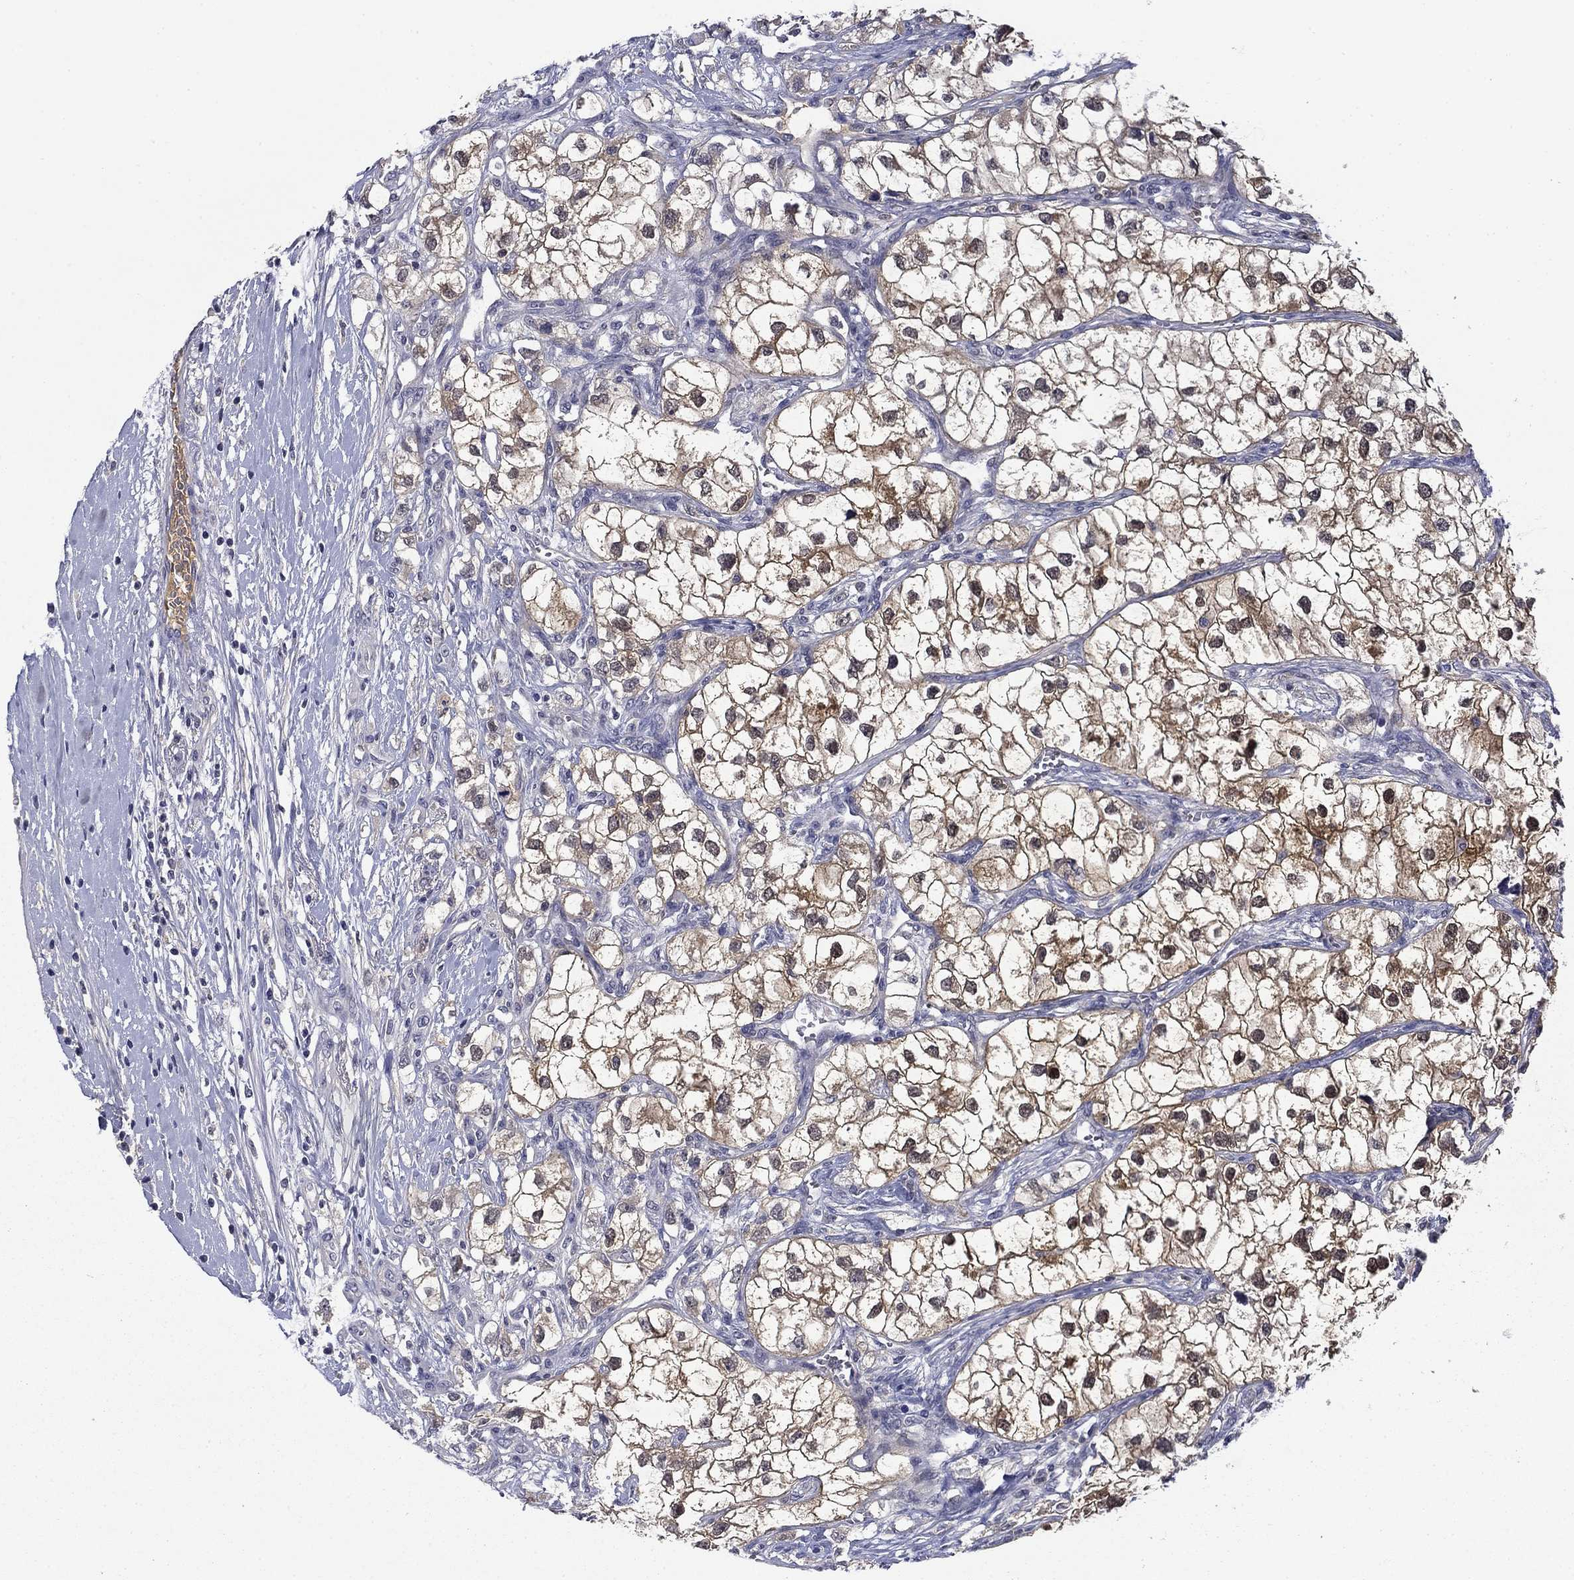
{"staining": {"intensity": "moderate", "quantity": "25%-75%", "location": "cytoplasmic/membranous"}, "tissue": "renal cancer", "cell_type": "Tumor cells", "image_type": "cancer", "snomed": [{"axis": "morphology", "description": "Adenocarcinoma, NOS"}, {"axis": "topography", "description": "Kidney"}], "caption": "Moderate cytoplasmic/membranous protein staining is appreciated in approximately 25%-75% of tumor cells in adenocarcinoma (renal).", "gene": "DDTL", "patient": {"sex": "male", "age": 59}}